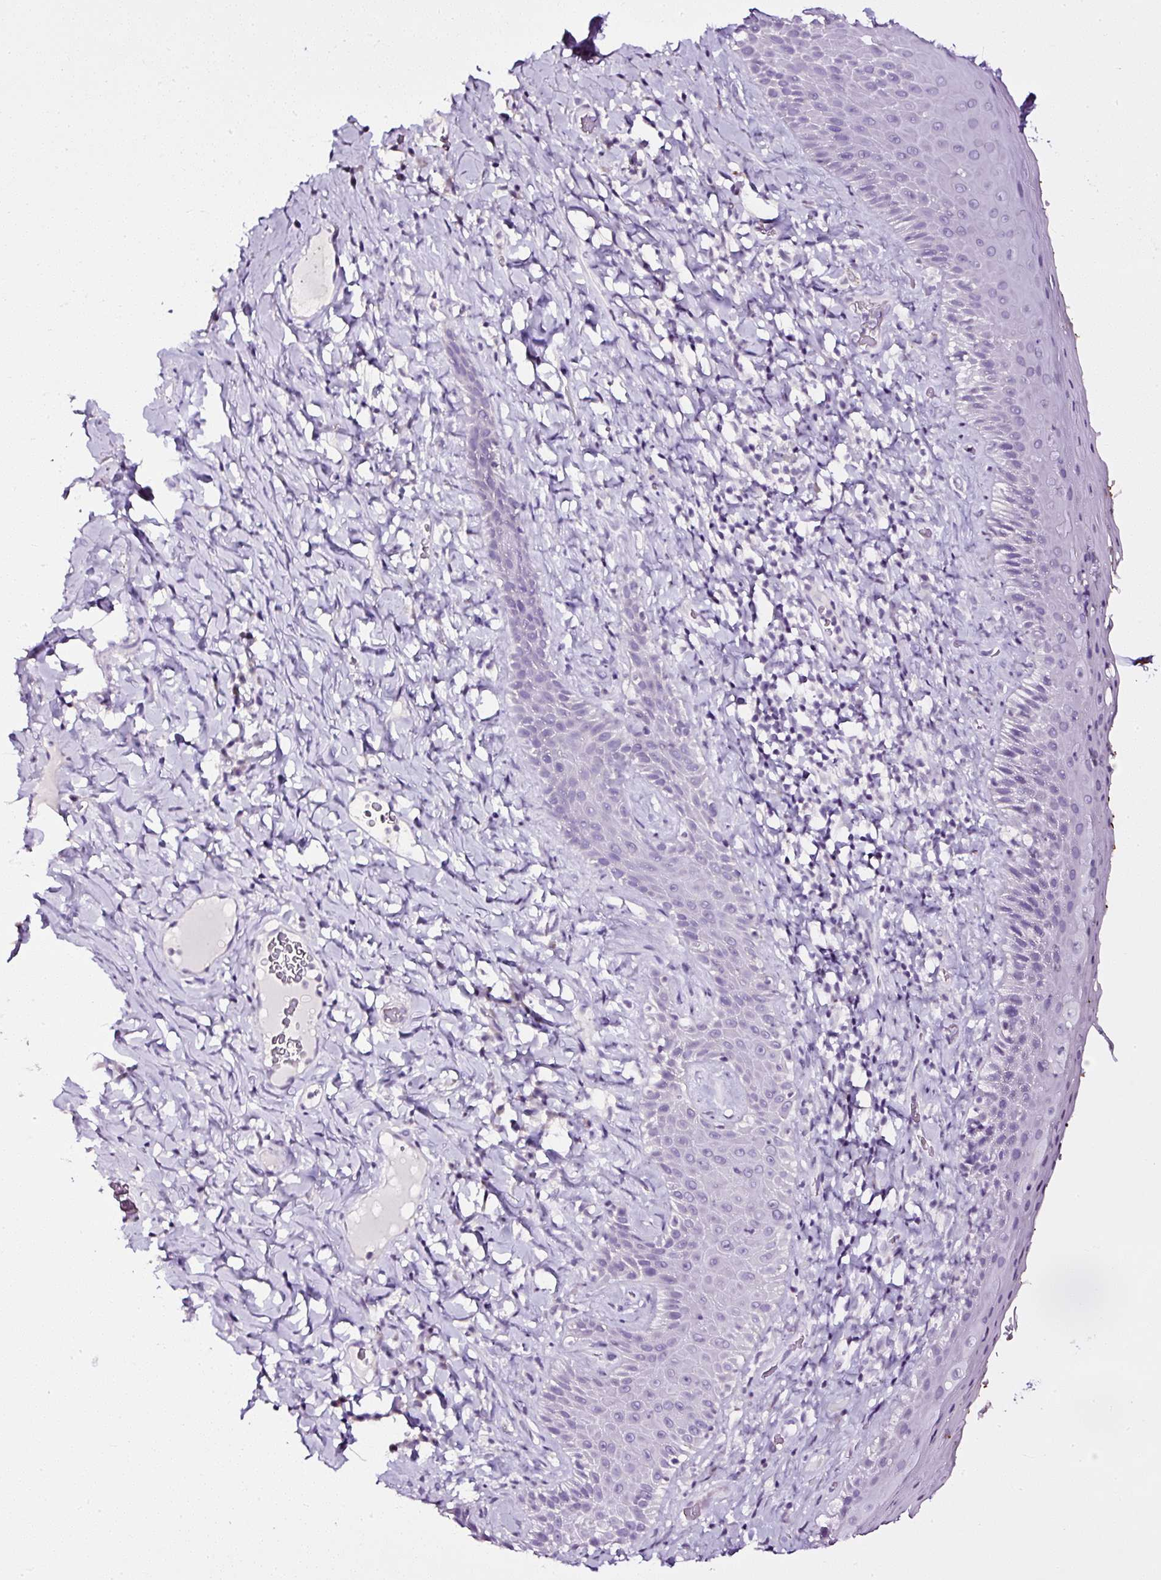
{"staining": {"intensity": "negative", "quantity": "none", "location": "none"}, "tissue": "skin", "cell_type": "Epidermal cells", "image_type": "normal", "snomed": [{"axis": "morphology", "description": "Normal tissue, NOS"}, {"axis": "topography", "description": "Anal"}], "caption": "Immunohistochemistry (IHC) micrograph of benign skin: human skin stained with DAB (3,3'-diaminobenzidine) demonstrates no significant protein positivity in epidermal cells.", "gene": "ATP2A1", "patient": {"sex": "male", "age": 78}}